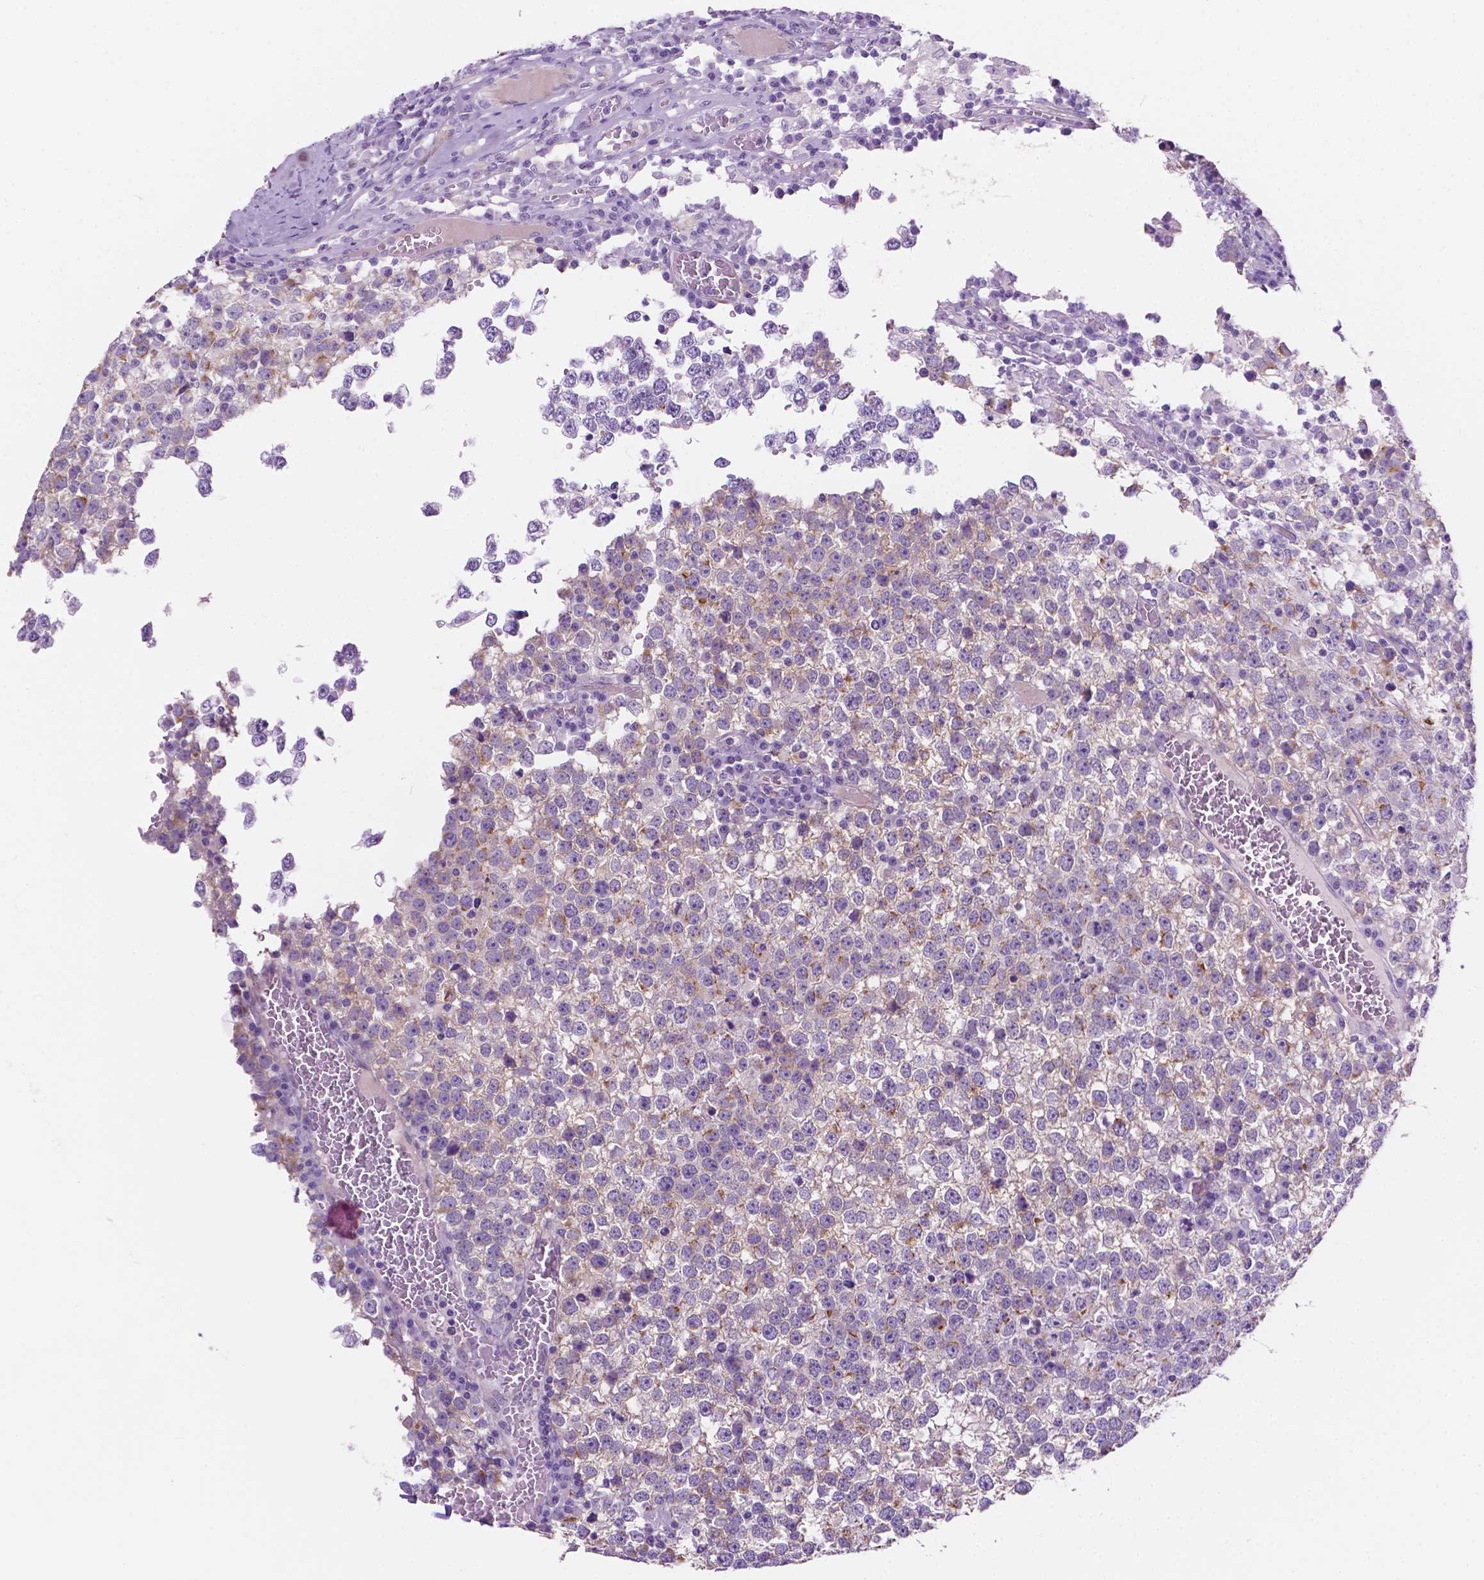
{"staining": {"intensity": "negative", "quantity": "none", "location": "none"}, "tissue": "testis cancer", "cell_type": "Tumor cells", "image_type": "cancer", "snomed": [{"axis": "morphology", "description": "Seminoma, NOS"}, {"axis": "topography", "description": "Testis"}], "caption": "High power microscopy image of an immunohistochemistry (IHC) micrograph of testis cancer (seminoma), revealing no significant staining in tumor cells. (Brightfield microscopy of DAB (3,3'-diaminobenzidine) immunohistochemistry (IHC) at high magnification).", "gene": "EPPK1", "patient": {"sex": "male", "age": 65}}